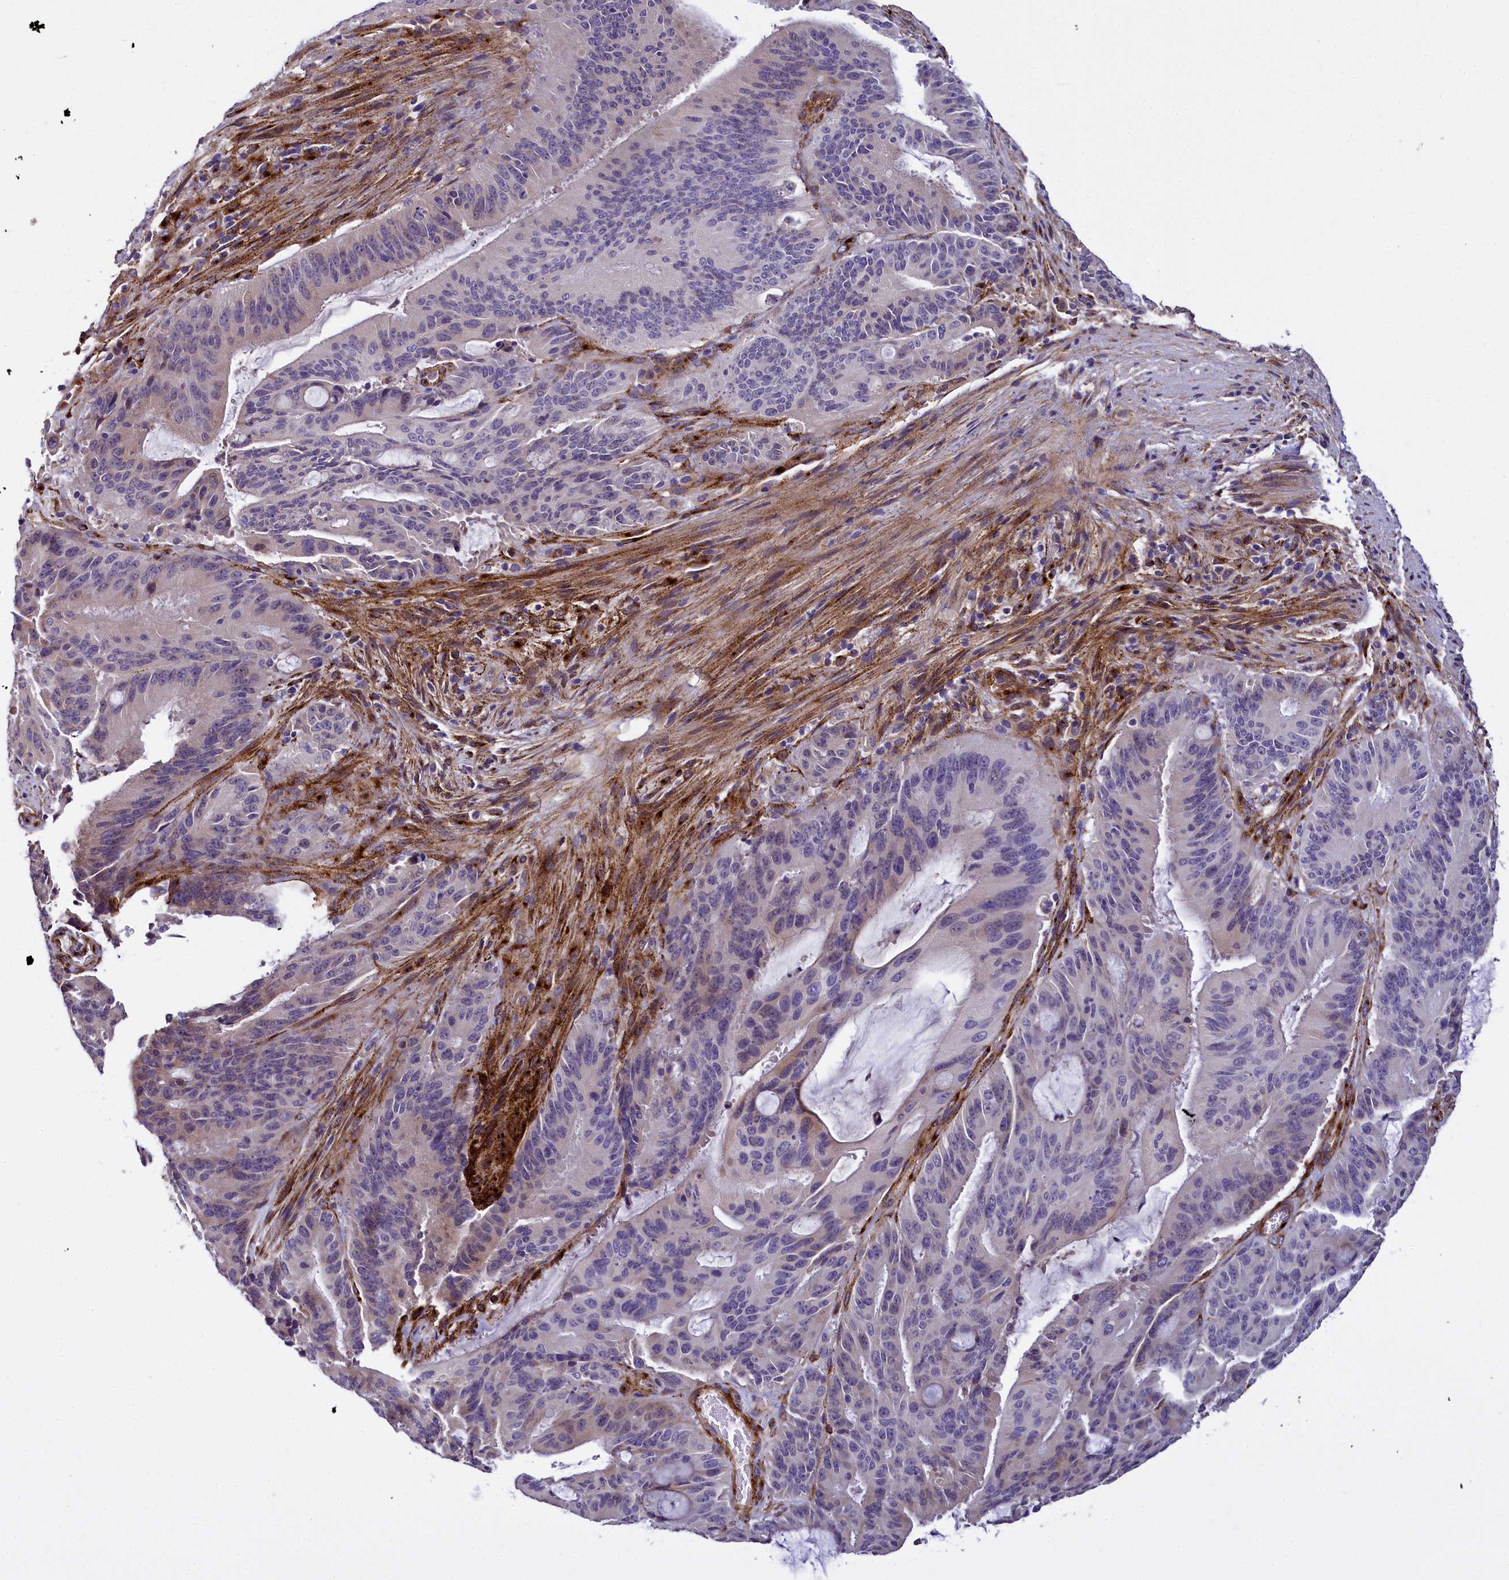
{"staining": {"intensity": "weak", "quantity": "<25%", "location": "cytoplasmic/membranous"}, "tissue": "liver cancer", "cell_type": "Tumor cells", "image_type": "cancer", "snomed": [{"axis": "morphology", "description": "Normal tissue, NOS"}, {"axis": "morphology", "description": "Cholangiocarcinoma"}, {"axis": "topography", "description": "Liver"}, {"axis": "topography", "description": "Peripheral nerve tissue"}], "caption": "Liver cholangiocarcinoma was stained to show a protein in brown. There is no significant staining in tumor cells. (Stains: DAB IHC with hematoxylin counter stain, Microscopy: brightfield microscopy at high magnification).", "gene": "MRC2", "patient": {"sex": "female", "age": 73}}